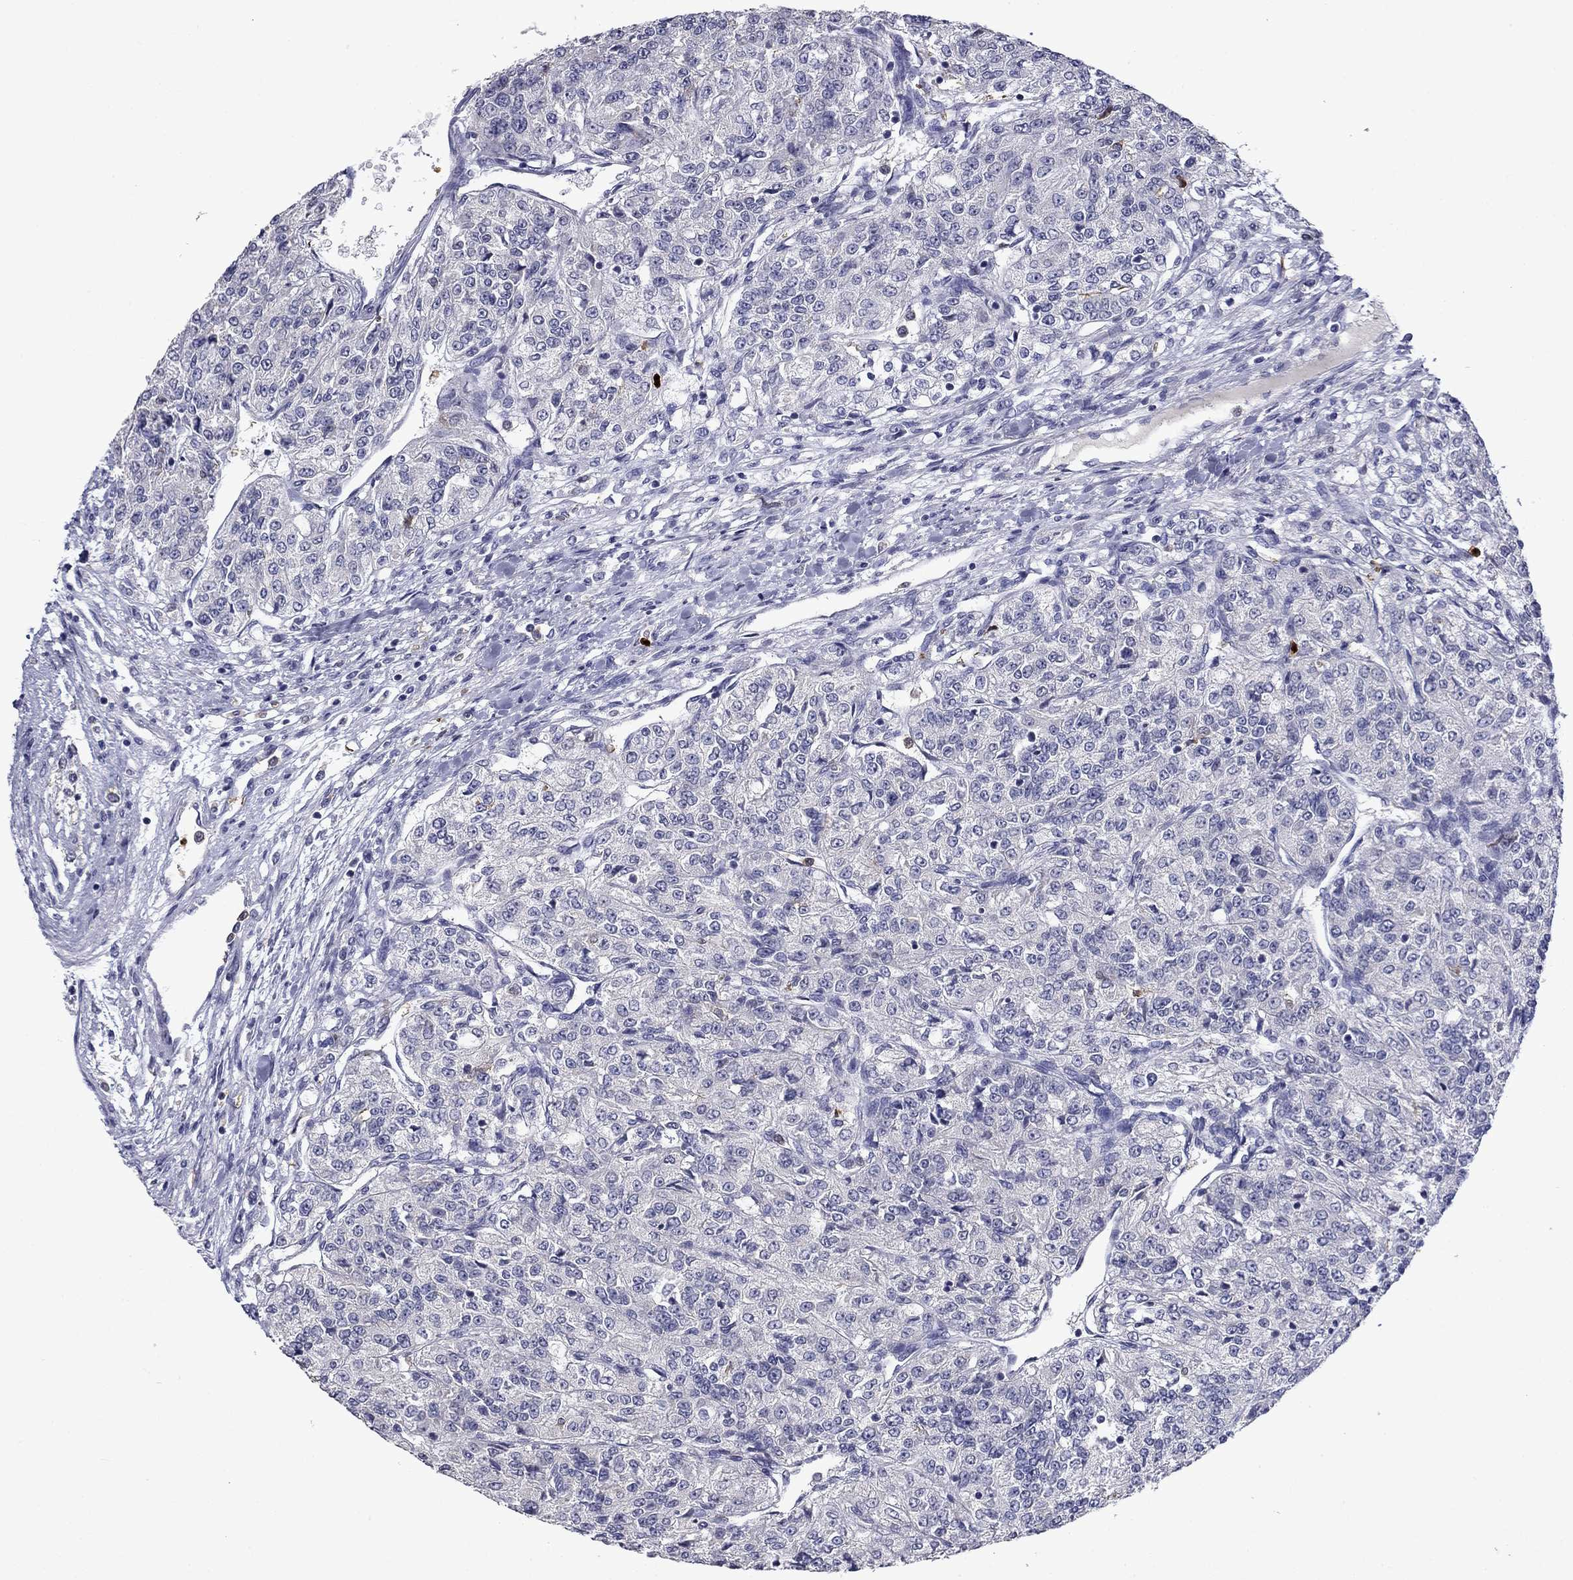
{"staining": {"intensity": "negative", "quantity": "none", "location": "none"}, "tissue": "renal cancer", "cell_type": "Tumor cells", "image_type": "cancer", "snomed": [{"axis": "morphology", "description": "Adenocarcinoma, NOS"}, {"axis": "topography", "description": "Kidney"}], "caption": "An immunohistochemistry image of renal cancer (adenocarcinoma) is shown. There is no staining in tumor cells of renal cancer (adenocarcinoma).", "gene": "IRF5", "patient": {"sex": "female", "age": 63}}